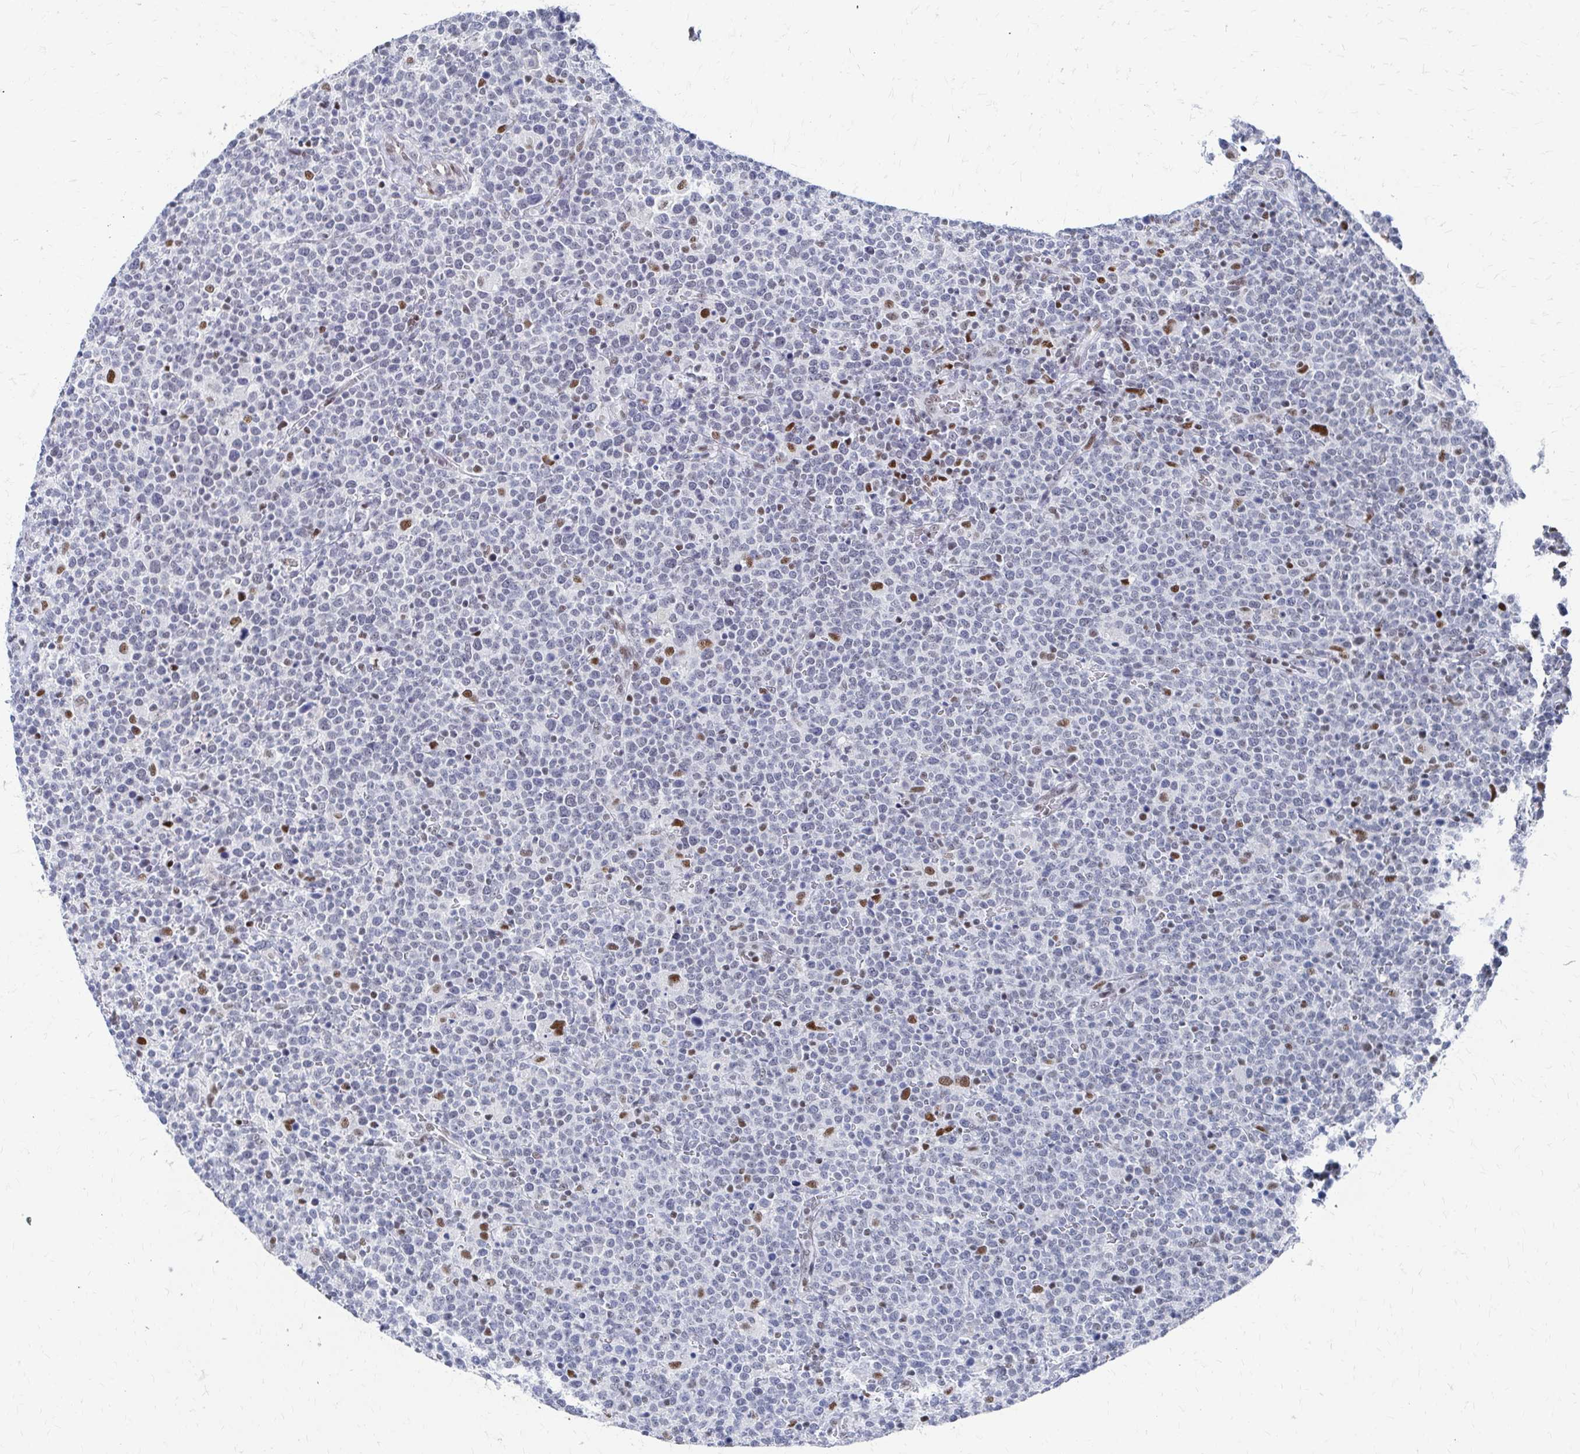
{"staining": {"intensity": "negative", "quantity": "none", "location": "none"}, "tissue": "lymphoma", "cell_type": "Tumor cells", "image_type": "cancer", "snomed": [{"axis": "morphology", "description": "Malignant lymphoma, non-Hodgkin's type, High grade"}, {"axis": "topography", "description": "Lymph node"}], "caption": "High magnification brightfield microscopy of high-grade malignant lymphoma, non-Hodgkin's type stained with DAB (brown) and counterstained with hematoxylin (blue): tumor cells show no significant staining.", "gene": "CDIN1", "patient": {"sex": "male", "age": 61}}